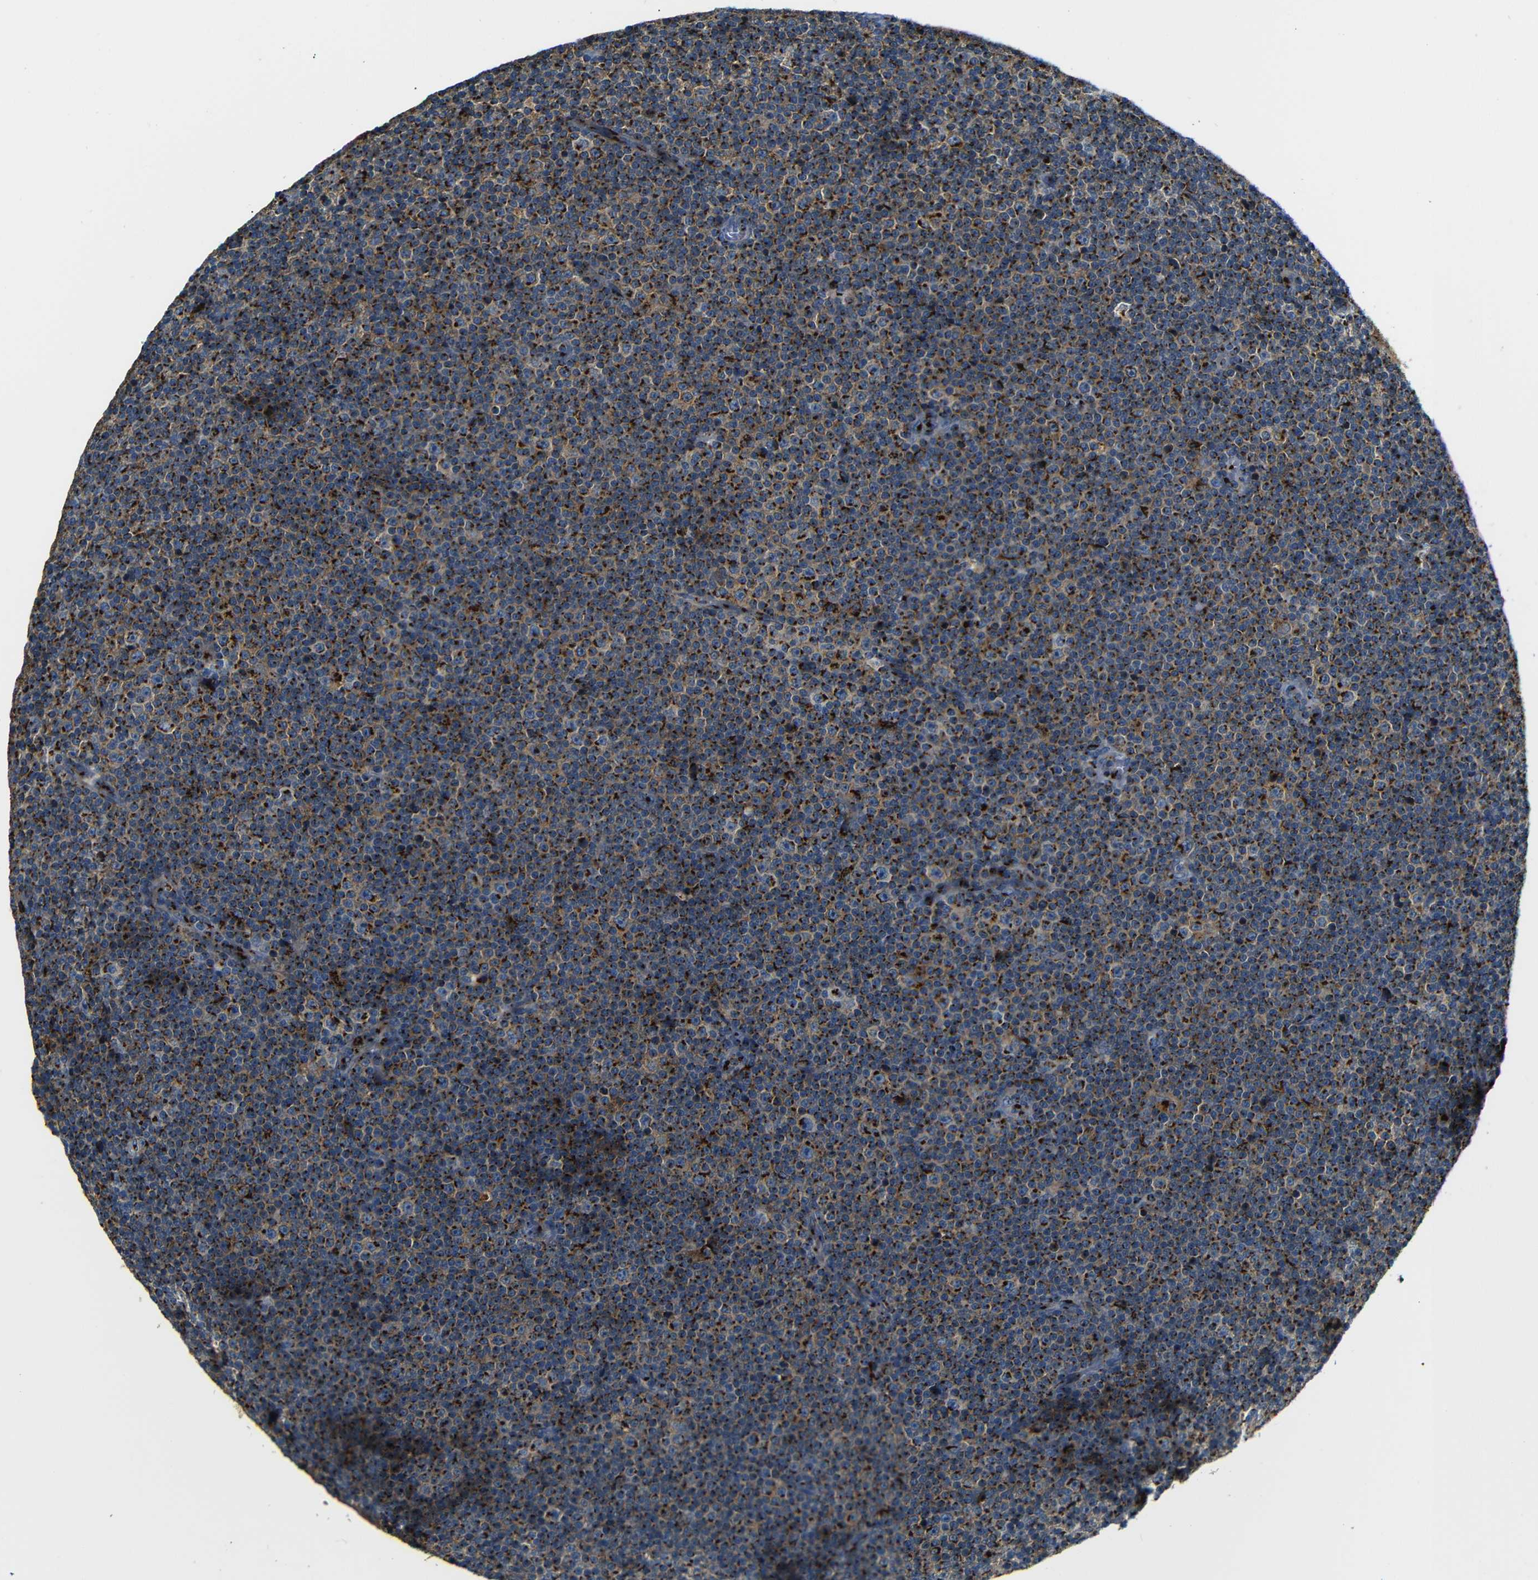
{"staining": {"intensity": "strong", "quantity": ">75%", "location": "cytoplasmic/membranous"}, "tissue": "lymphoma", "cell_type": "Tumor cells", "image_type": "cancer", "snomed": [{"axis": "morphology", "description": "Malignant lymphoma, non-Hodgkin's type, Low grade"}, {"axis": "topography", "description": "Lymph node"}], "caption": "Brown immunohistochemical staining in low-grade malignant lymphoma, non-Hodgkin's type demonstrates strong cytoplasmic/membranous staining in about >75% of tumor cells.", "gene": "TGOLN2", "patient": {"sex": "female", "age": 67}}